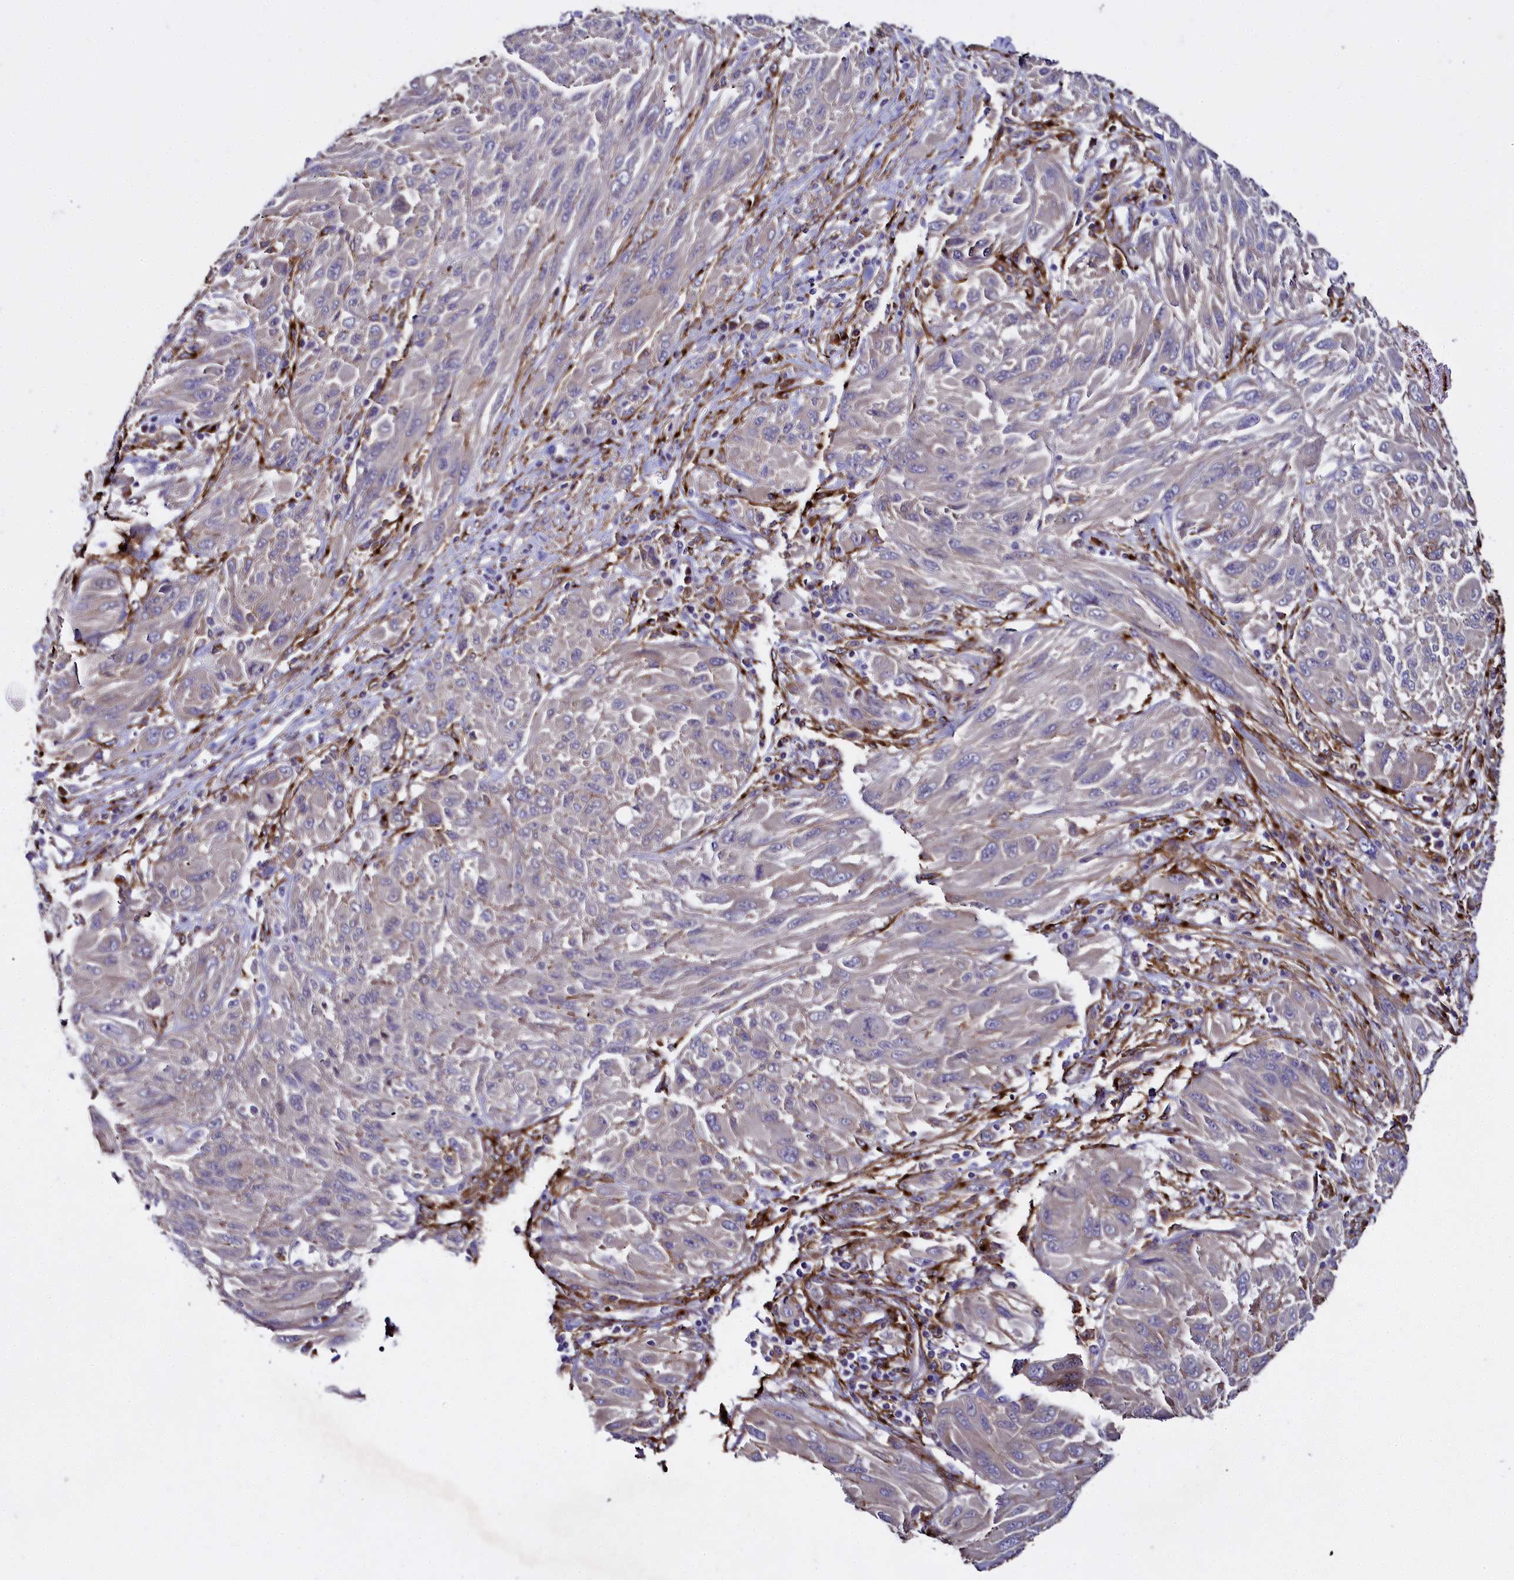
{"staining": {"intensity": "negative", "quantity": "none", "location": "none"}, "tissue": "melanoma", "cell_type": "Tumor cells", "image_type": "cancer", "snomed": [{"axis": "morphology", "description": "Malignant melanoma, NOS"}, {"axis": "topography", "description": "Skin"}], "caption": "Tumor cells show no significant protein expression in malignant melanoma.", "gene": "MRC2", "patient": {"sex": "female", "age": 91}}